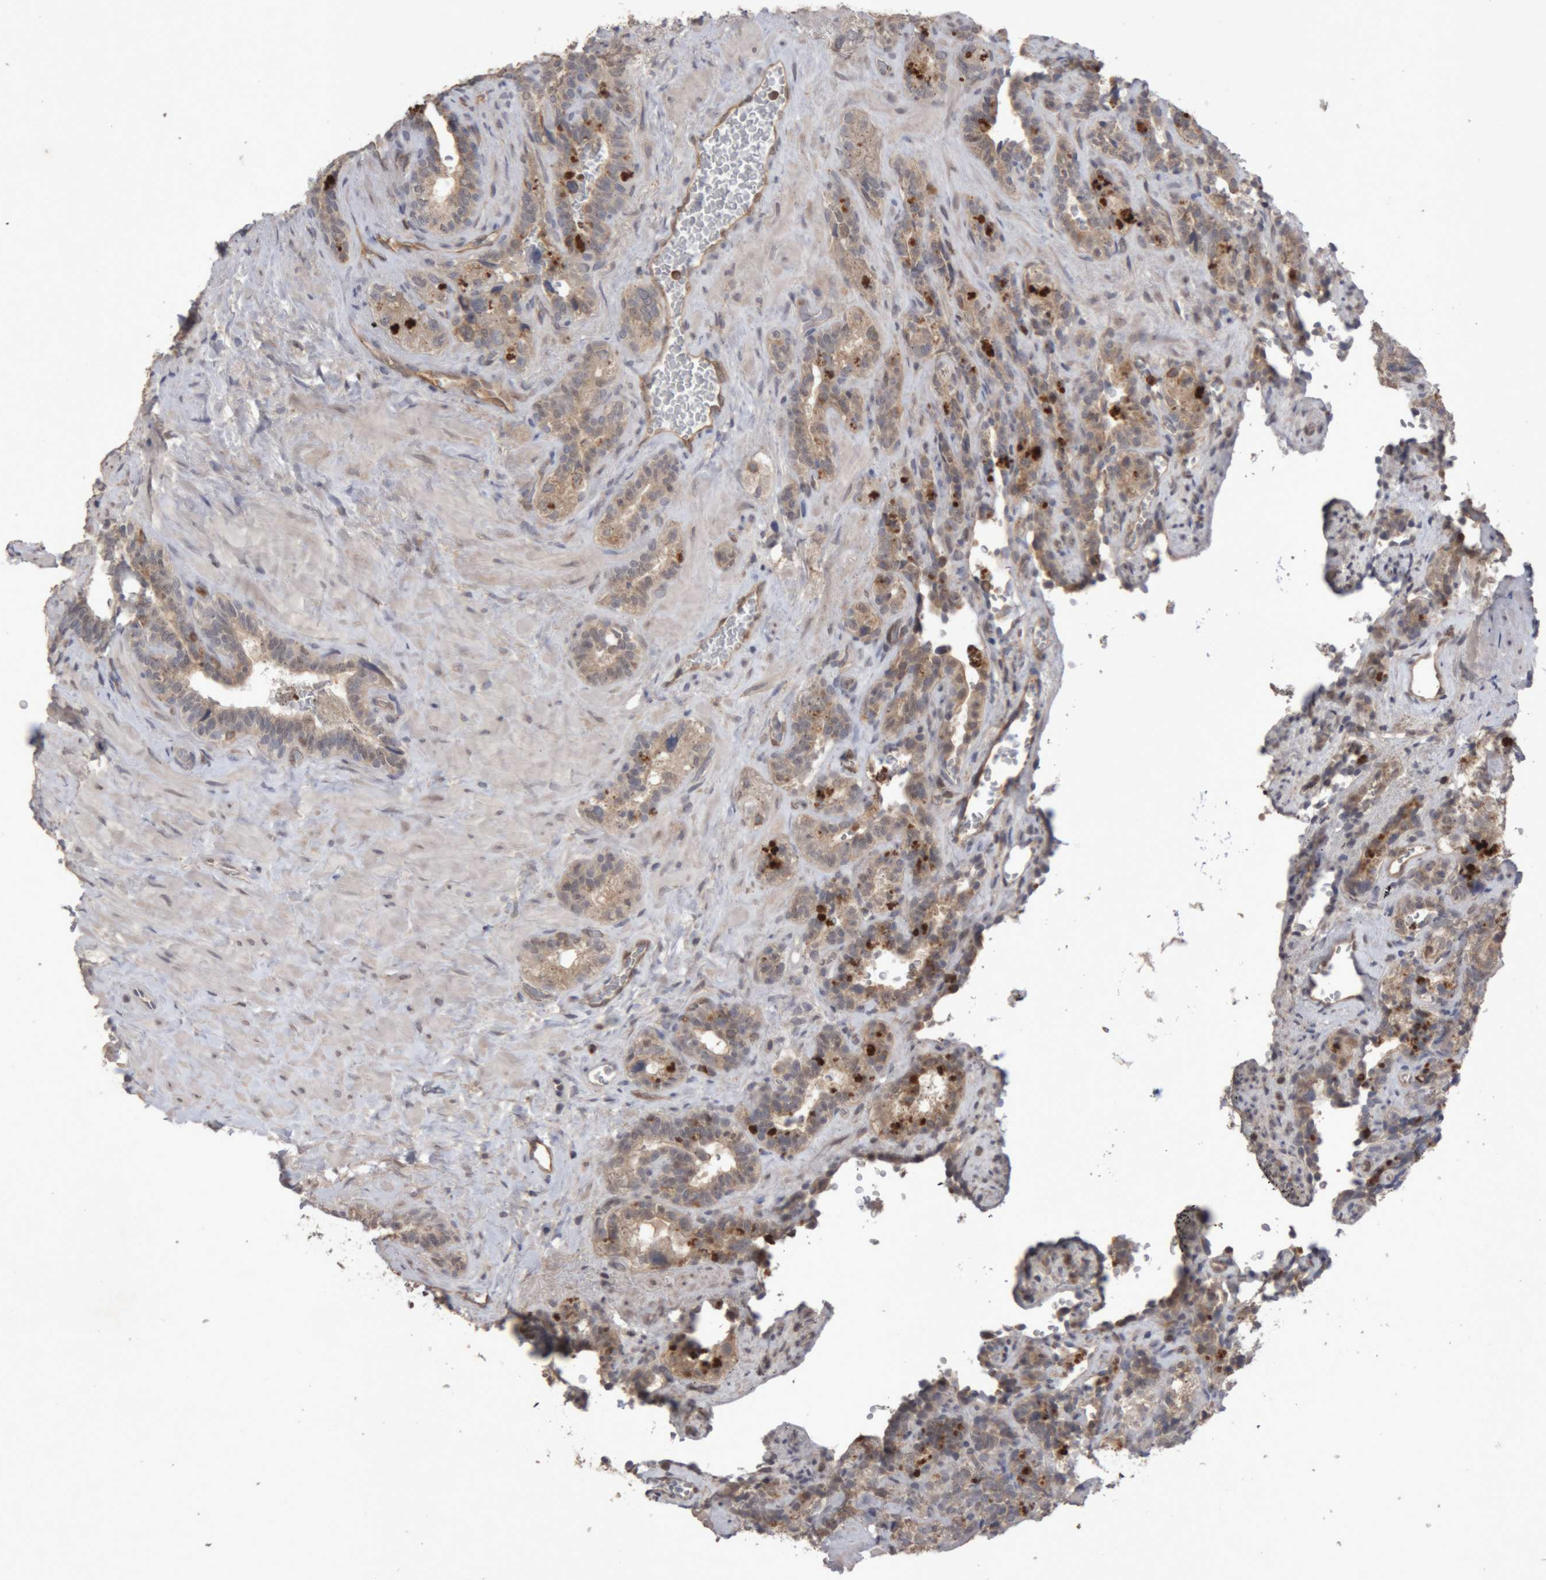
{"staining": {"intensity": "moderate", "quantity": ">75%", "location": "cytoplasmic/membranous"}, "tissue": "seminal vesicle", "cell_type": "Glandular cells", "image_type": "normal", "snomed": [{"axis": "morphology", "description": "Normal tissue, NOS"}, {"axis": "topography", "description": "Prostate"}, {"axis": "topography", "description": "Seminal veicle"}], "caption": "Immunohistochemical staining of normal seminal vesicle demonstrates moderate cytoplasmic/membranous protein staining in about >75% of glandular cells.", "gene": "NFATC2", "patient": {"sex": "male", "age": 67}}